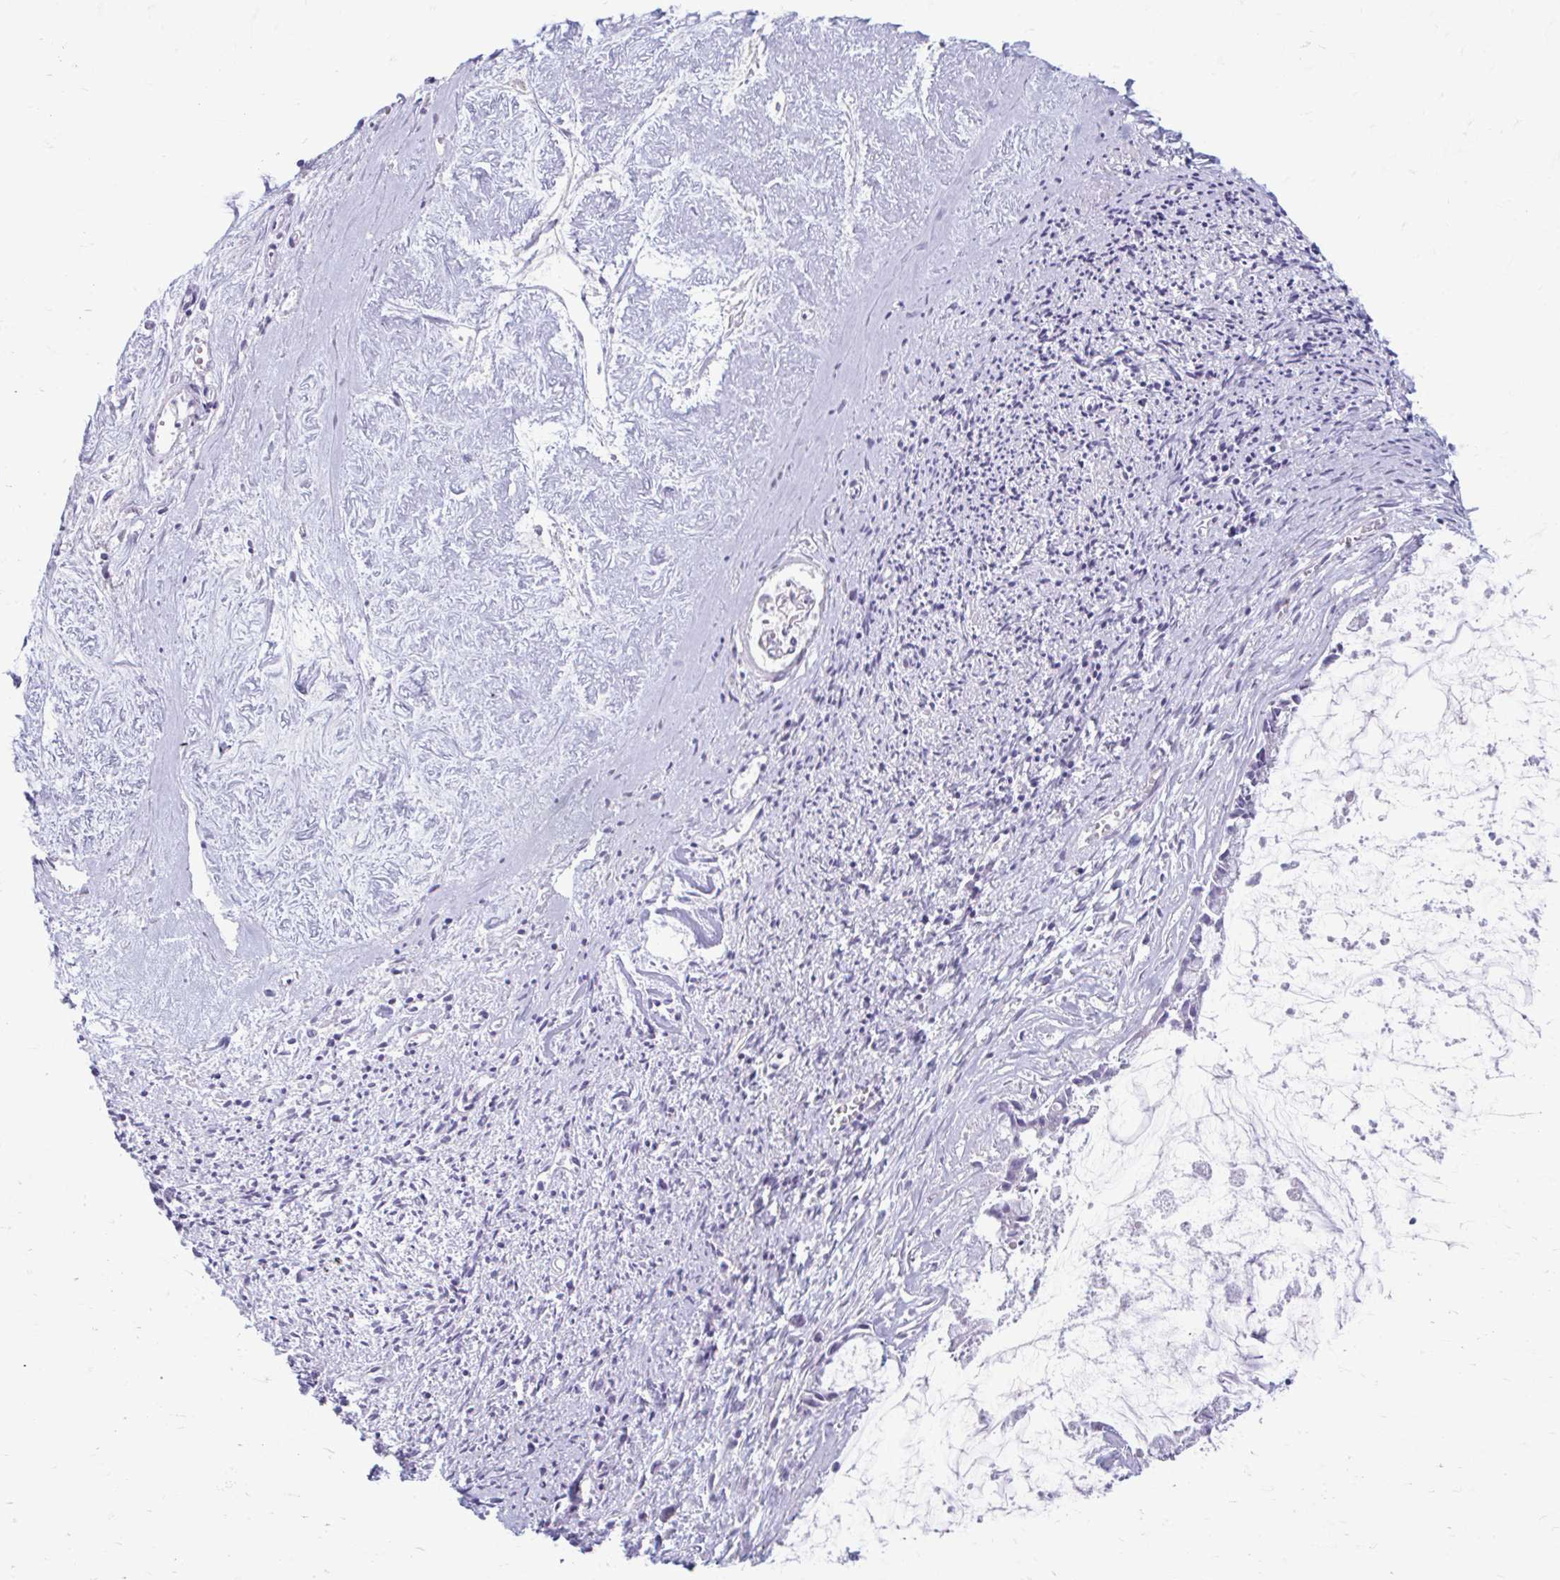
{"staining": {"intensity": "negative", "quantity": "none", "location": "none"}, "tissue": "ovarian cancer", "cell_type": "Tumor cells", "image_type": "cancer", "snomed": [{"axis": "morphology", "description": "Cystadenocarcinoma, mucinous, NOS"}, {"axis": "topography", "description": "Ovary"}], "caption": "There is no significant staining in tumor cells of ovarian mucinous cystadenocarcinoma. (DAB immunohistochemistry (IHC) with hematoxylin counter stain).", "gene": "C12orf71", "patient": {"sex": "female", "age": 90}}